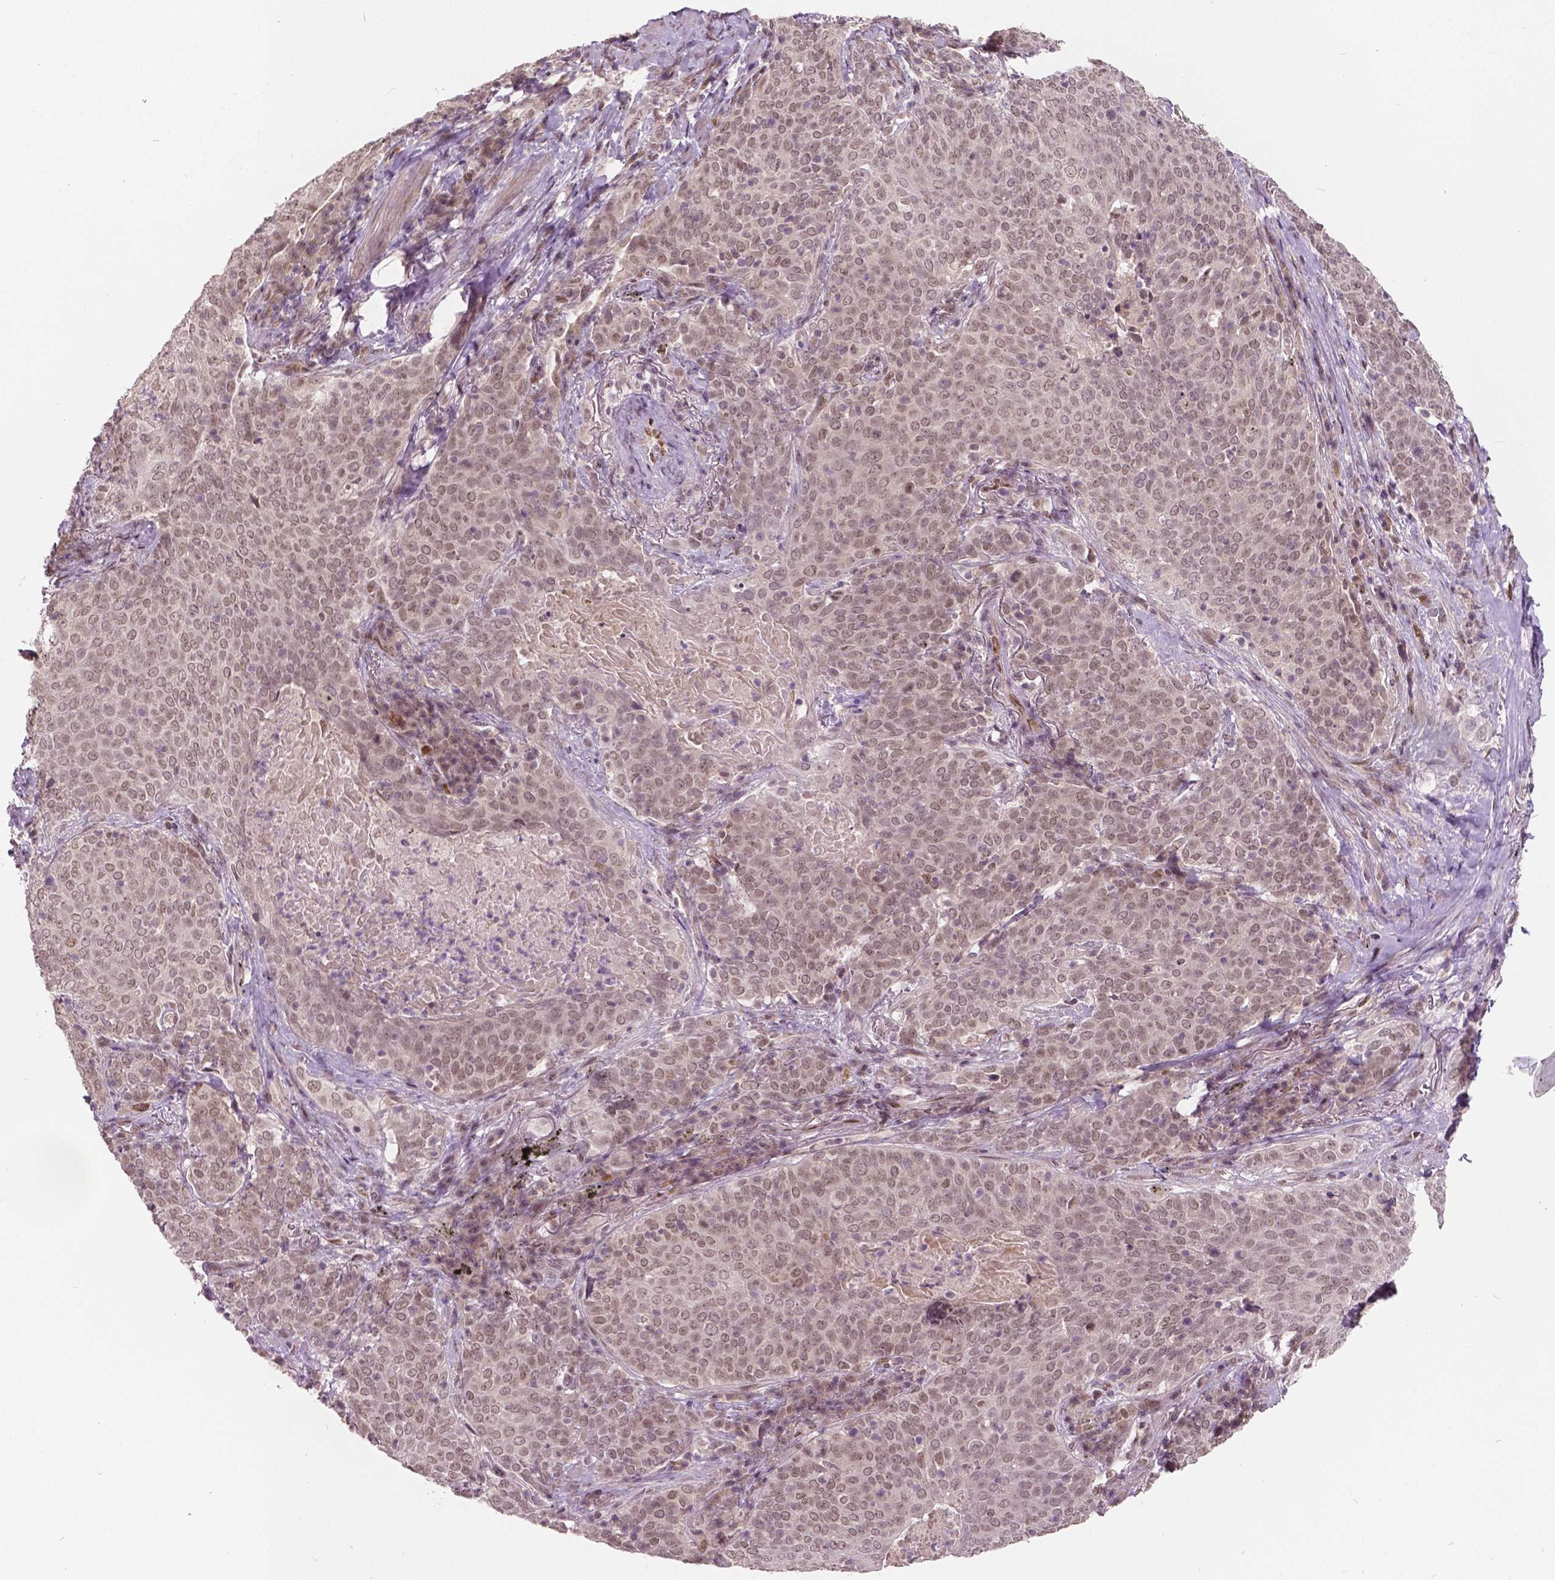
{"staining": {"intensity": "negative", "quantity": "none", "location": "none"}, "tissue": "lung cancer", "cell_type": "Tumor cells", "image_type": "cancer", "snomed": [{"axis": "morphology", "description": "Squamous cell carcinoma, NOS"}, {"axis": "topography", "description": "Lung"}], "caption": "Tumor cells are negative for protein expression in human lung cancer (squamous cell carcinoma). (Brightfield microscopy of DAB (3,3'-diaminobenzidine) immunohistochemistry at high magnification).", "gene": "HMBOX1", "patient": {"sex": "male", "age": 82}}